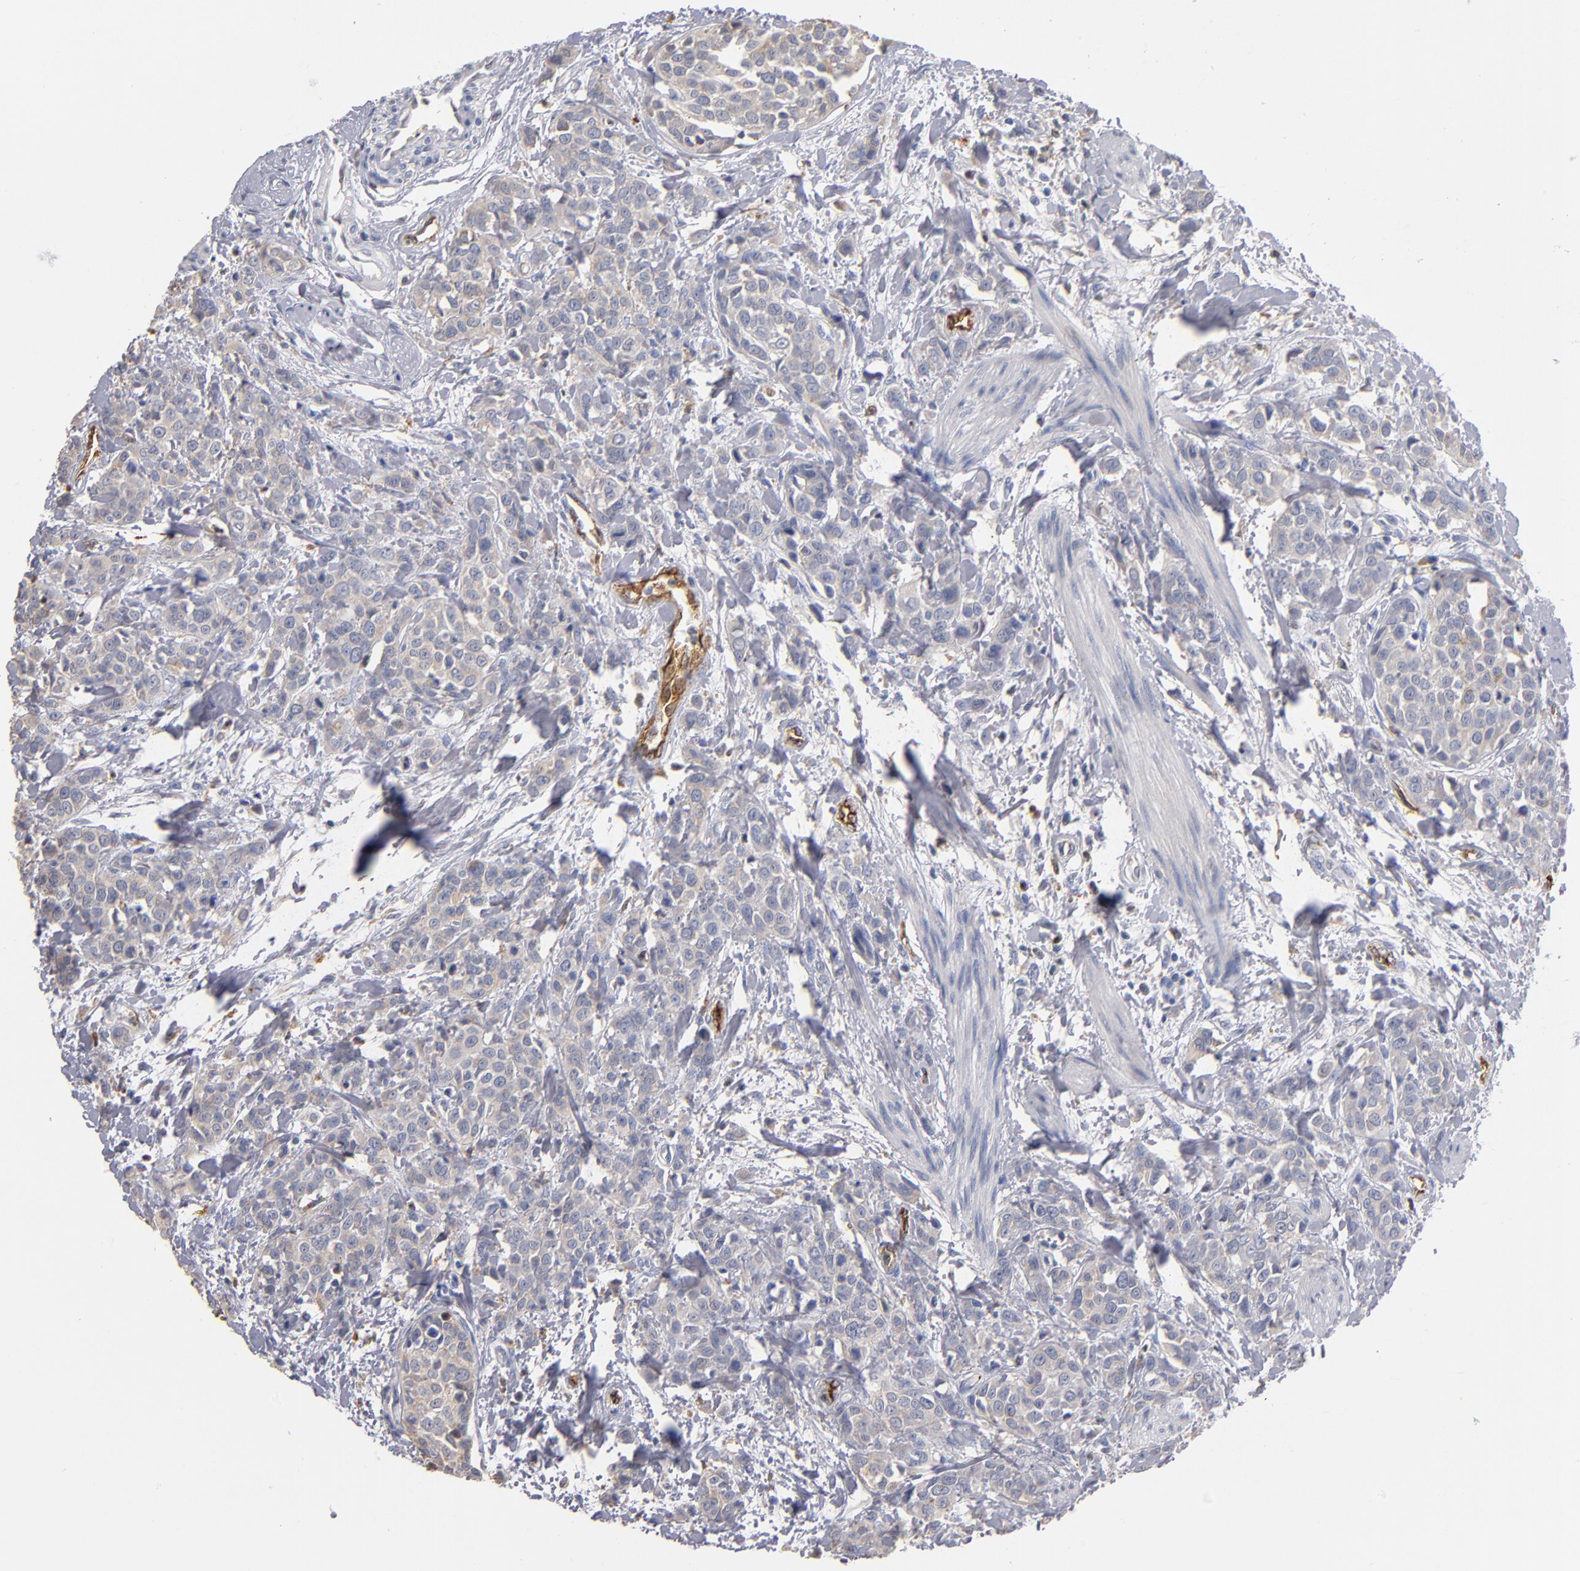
{"staining": {"intensity": "negative", "quantity": "none", "location": "none"}, "tissue": "urothelial cancer", "cell_type": "Tumor cells", "image_type": "cancer", "snomed": [{"axis": "morphology", "description": "Urothelial carcinoma, High grade"}, {"axis": "topography", "description": "Urinary bladder"}], "caption": "The photomicrograph reveals no significant staining in tumor cells of urothelial carcinoma (high-grade). (Stains: DAB (3,3'-diaminobenzidine) IHC with hematoxylin counter stain, Microscopy: brightfield microscopy at high magnification).", "gene": "SELP", "patient": {"sex": "male", "age": 56}}